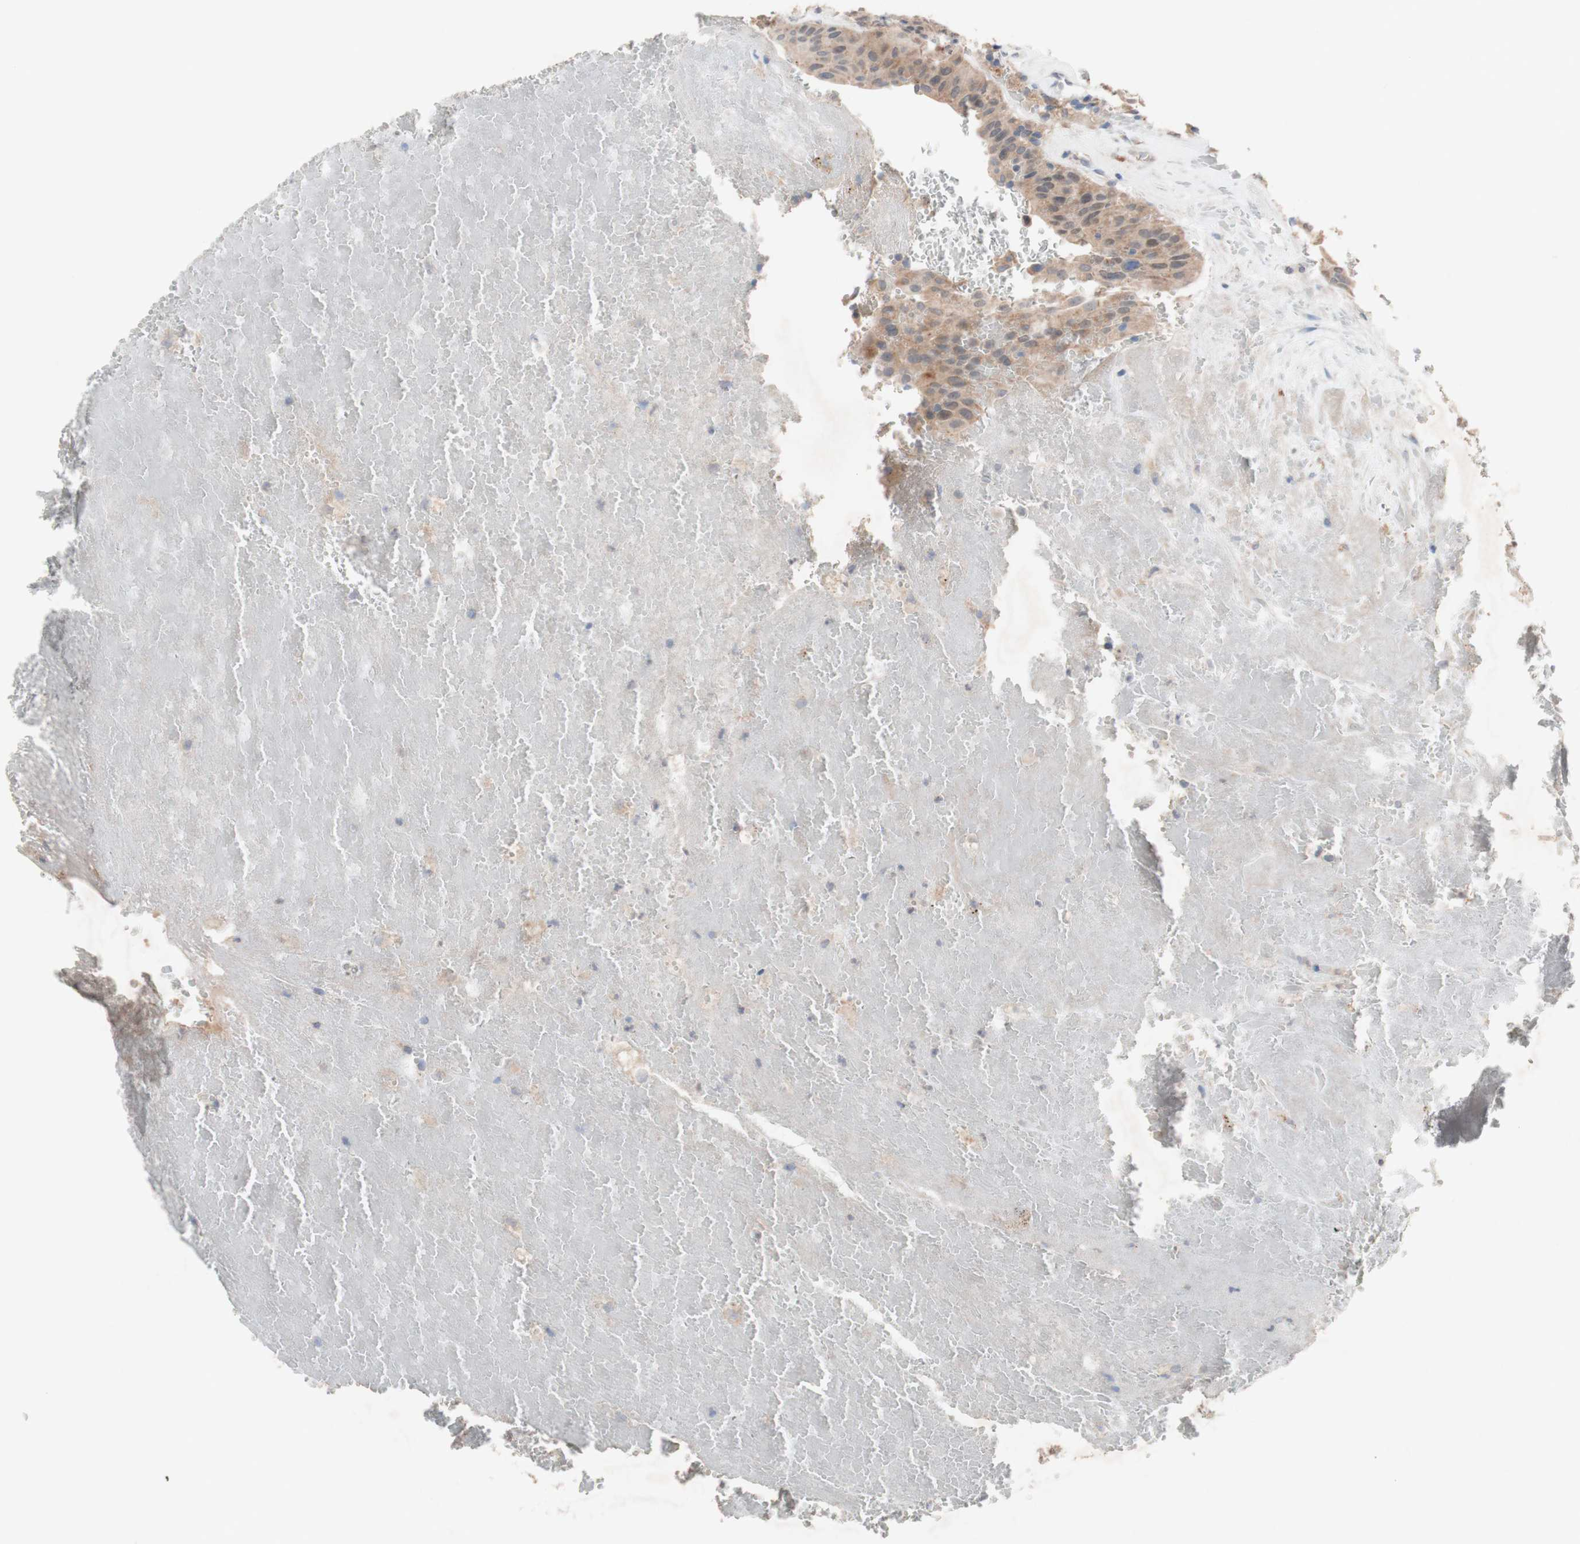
{"staining": {"intensity": "moderate", "quantity": "<25%", "location": "cytoplasmic/membranous"}, "tissue": "urothelial cancer", "cell_type": "Tumor cells", "image_type": "cancer", "snomed": [{"axis": "morphology", "description": "Urothelial carcinoma, High grade"}, {"axis": "topography", "description": "Urinary bladder"}], "caption": "Urothelial cancer tissue shows moderate cytoplasmic/membranous expression in about <25% of tumor cells, visualized by immunohistochemistry.", "gene": "PEX2", "patient": {"sex": "male", "age": 66}}